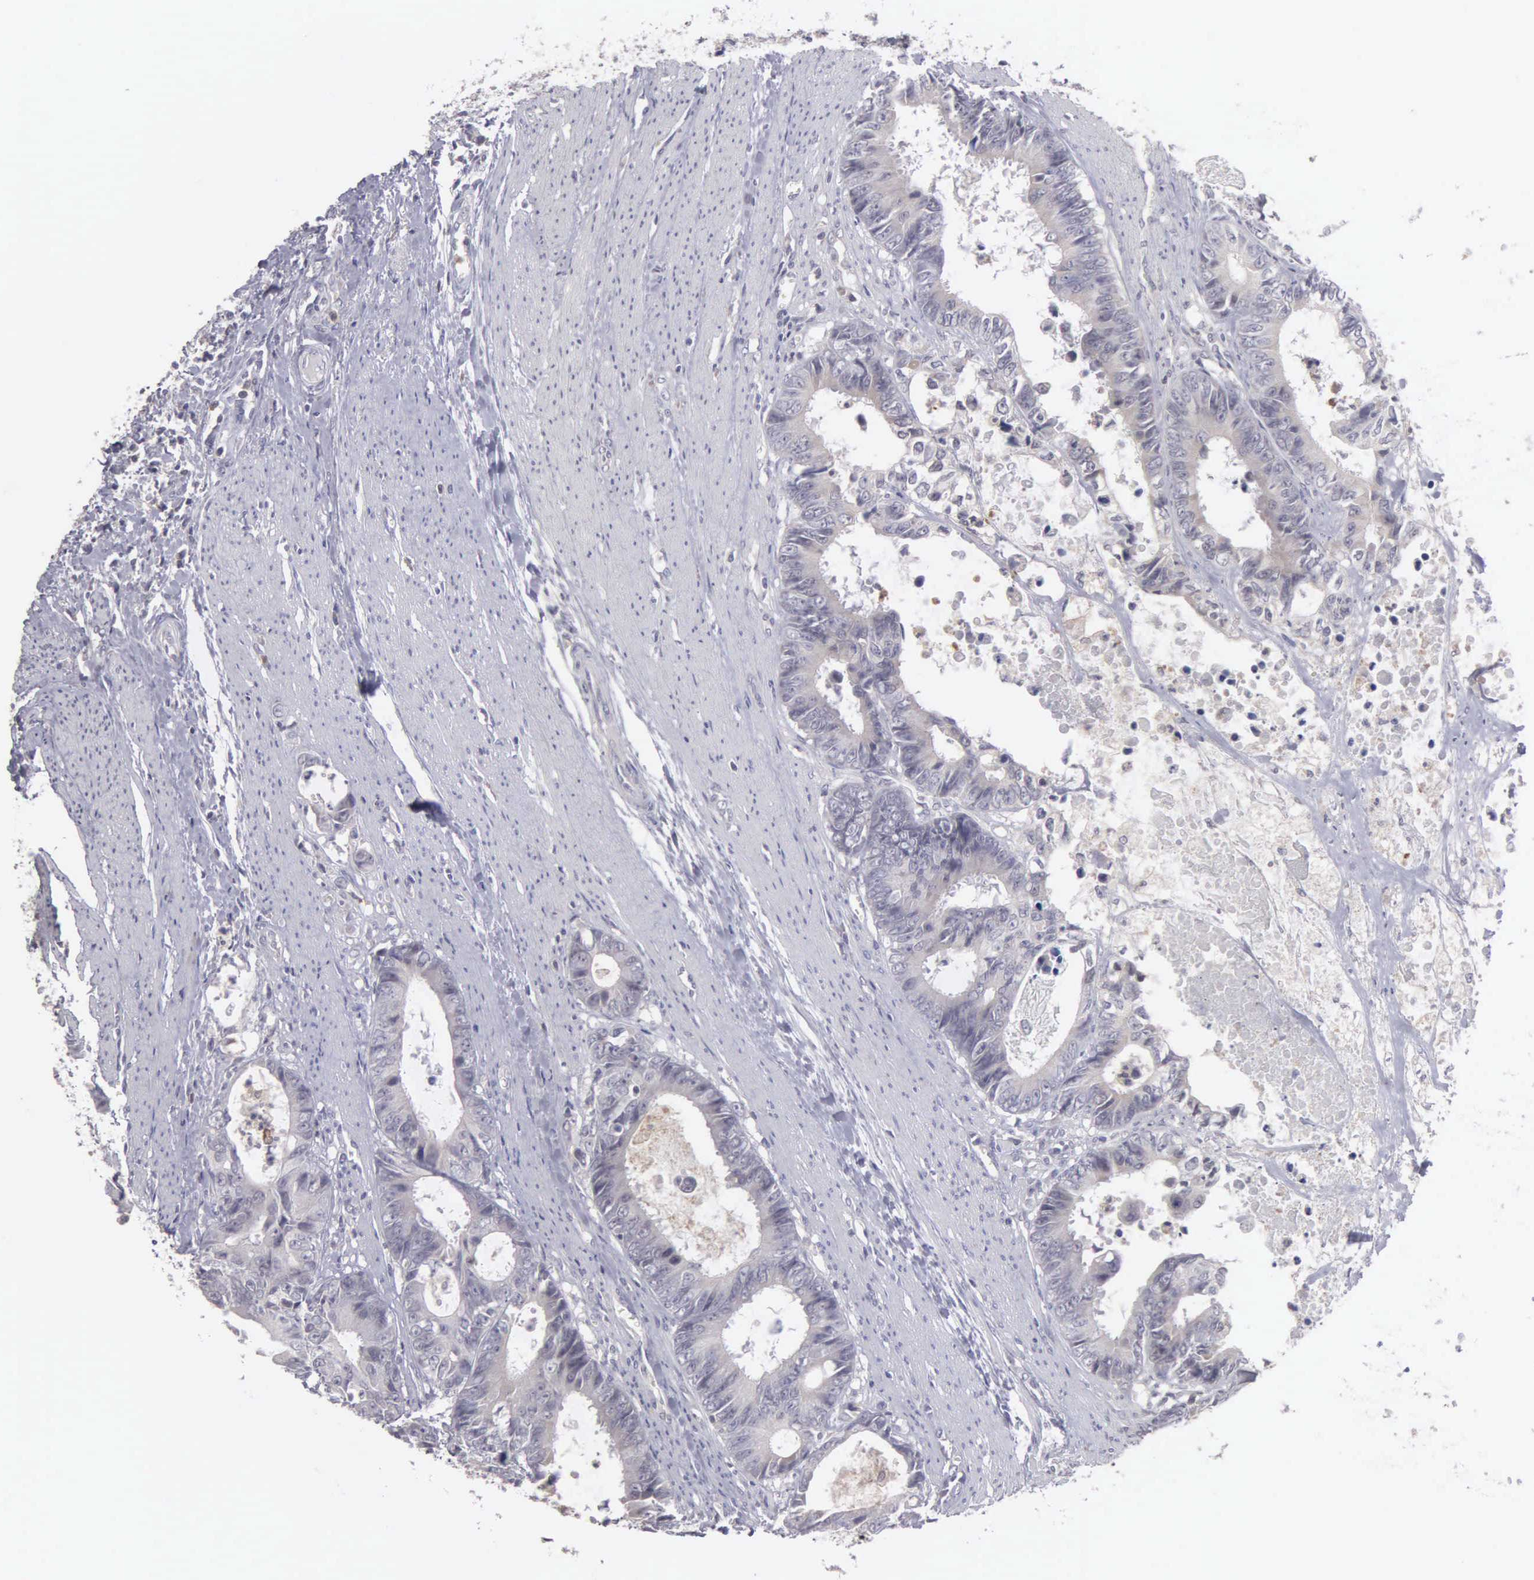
{"staining": {"intensity": "negative", "quantity": "none", "location": "none"}, "tissue": "colorectal cancer", "cell_type": "Tumor cells", "image_type": "cancer", "snomed": [{"axis": "morphology", "description": "Adenocarcinoma, NOS"}, {"axis": "topography", "description": "Rectum"}], "caption": "Immunohistochemistry (IHC) photomicrograph of neoplastic tissue: colorectal adenocarcinoma stained with DAB (3,3'-diaminobenzidine) reveals no significant protein positivity in tumor cells.", "gene": "BRD1", "patient": {"sex": "female", "age": 98}}